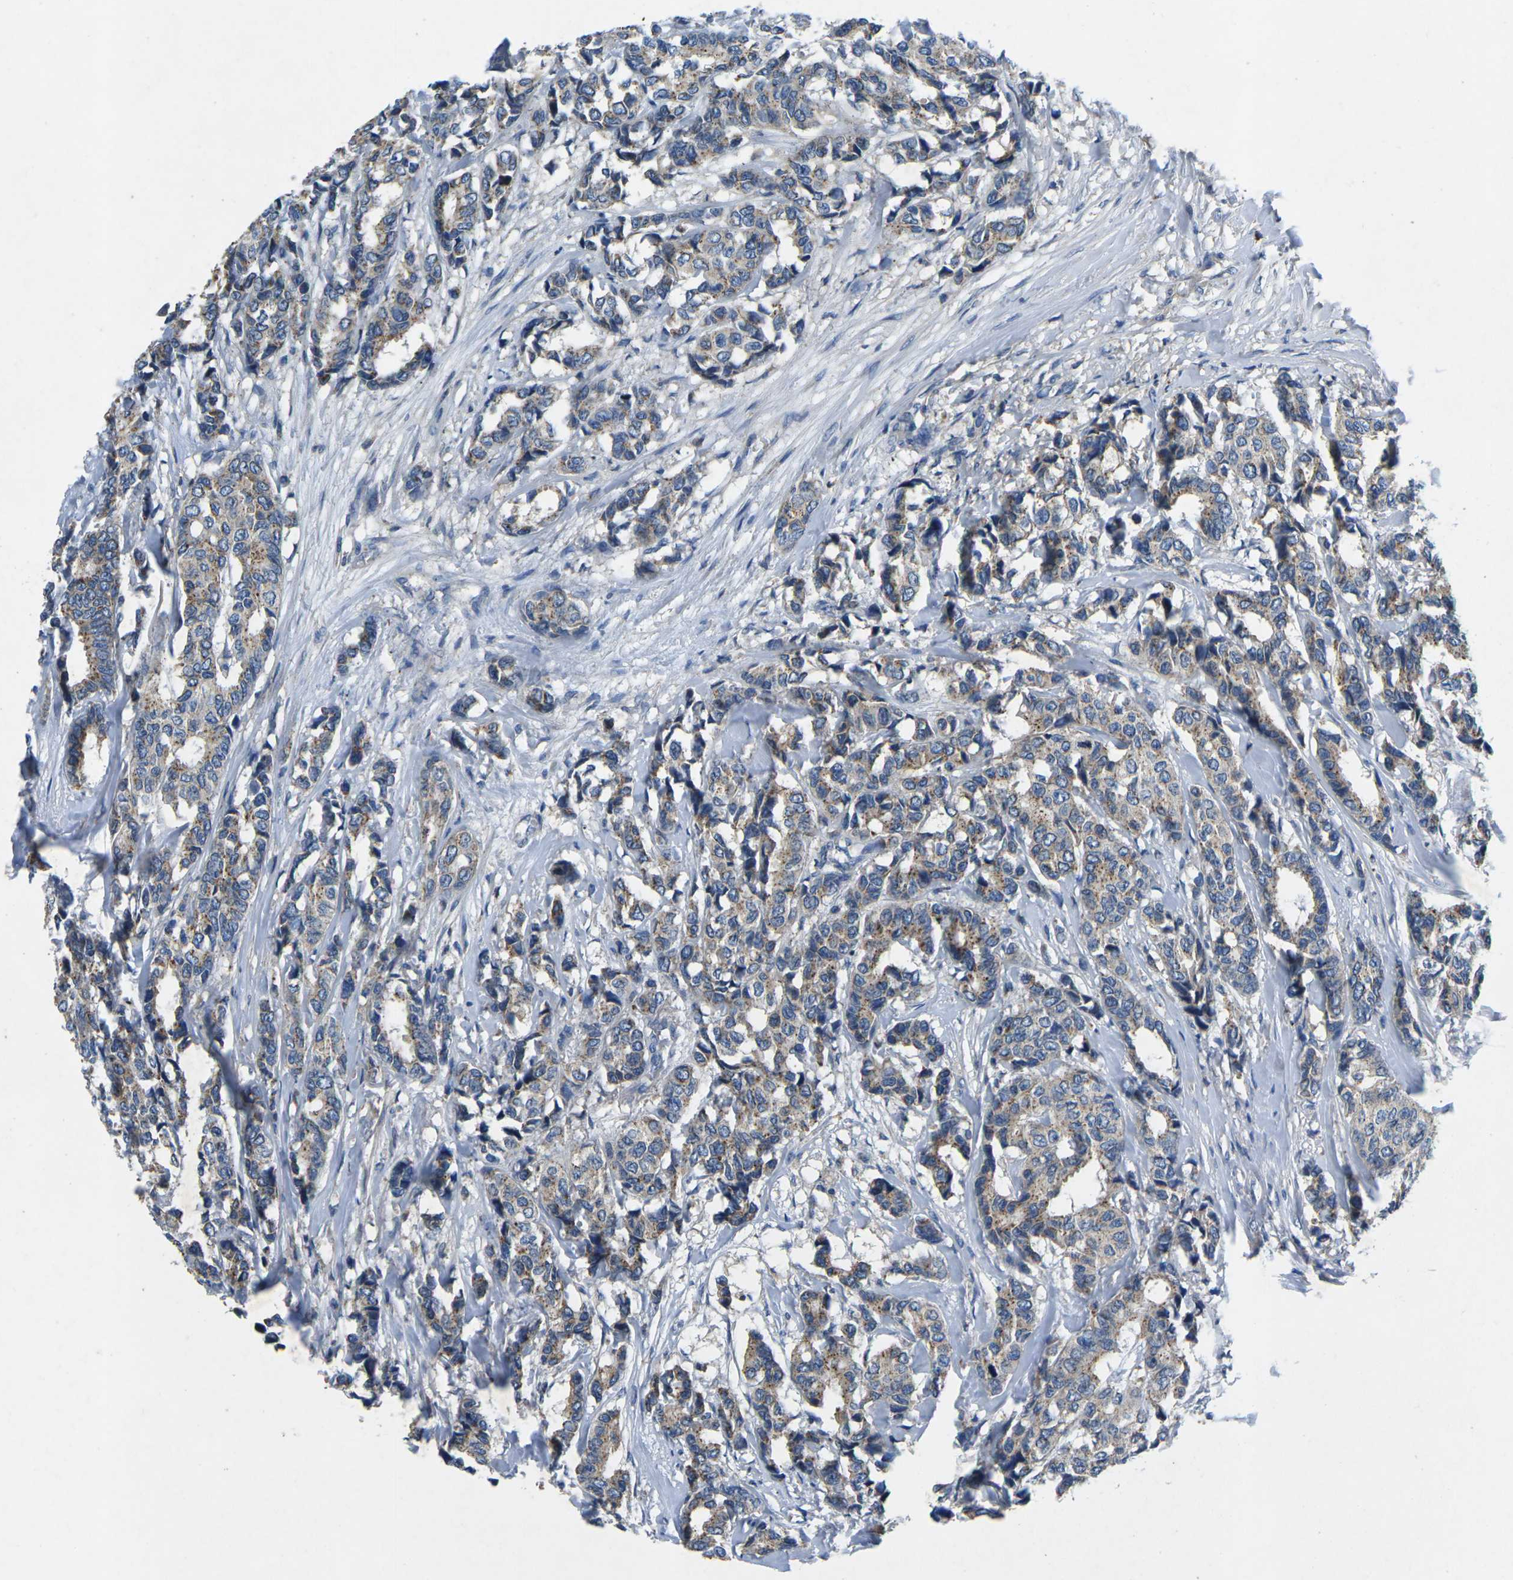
{"staining": {"intensity": "weak", "quantity": ">75%", "location": "cytoplasmic/membranous"}, "tissue": "breast cancer", "cell_type": "Tumor cells", "image_type": "cancer", "snomed": [{"axis": "morphology", "description": "Duct carcinoma"}, {"axis": "topography", "description": "Breast"}], "caption": "DAB immunohistochemical staining of human breast cancer exhibits weak cytoplasmic/membranous protein staining in approximately >75% of tumor cells.", "gene": "PDCD6IP", "patient": {"sex": "female", "age": 87}}